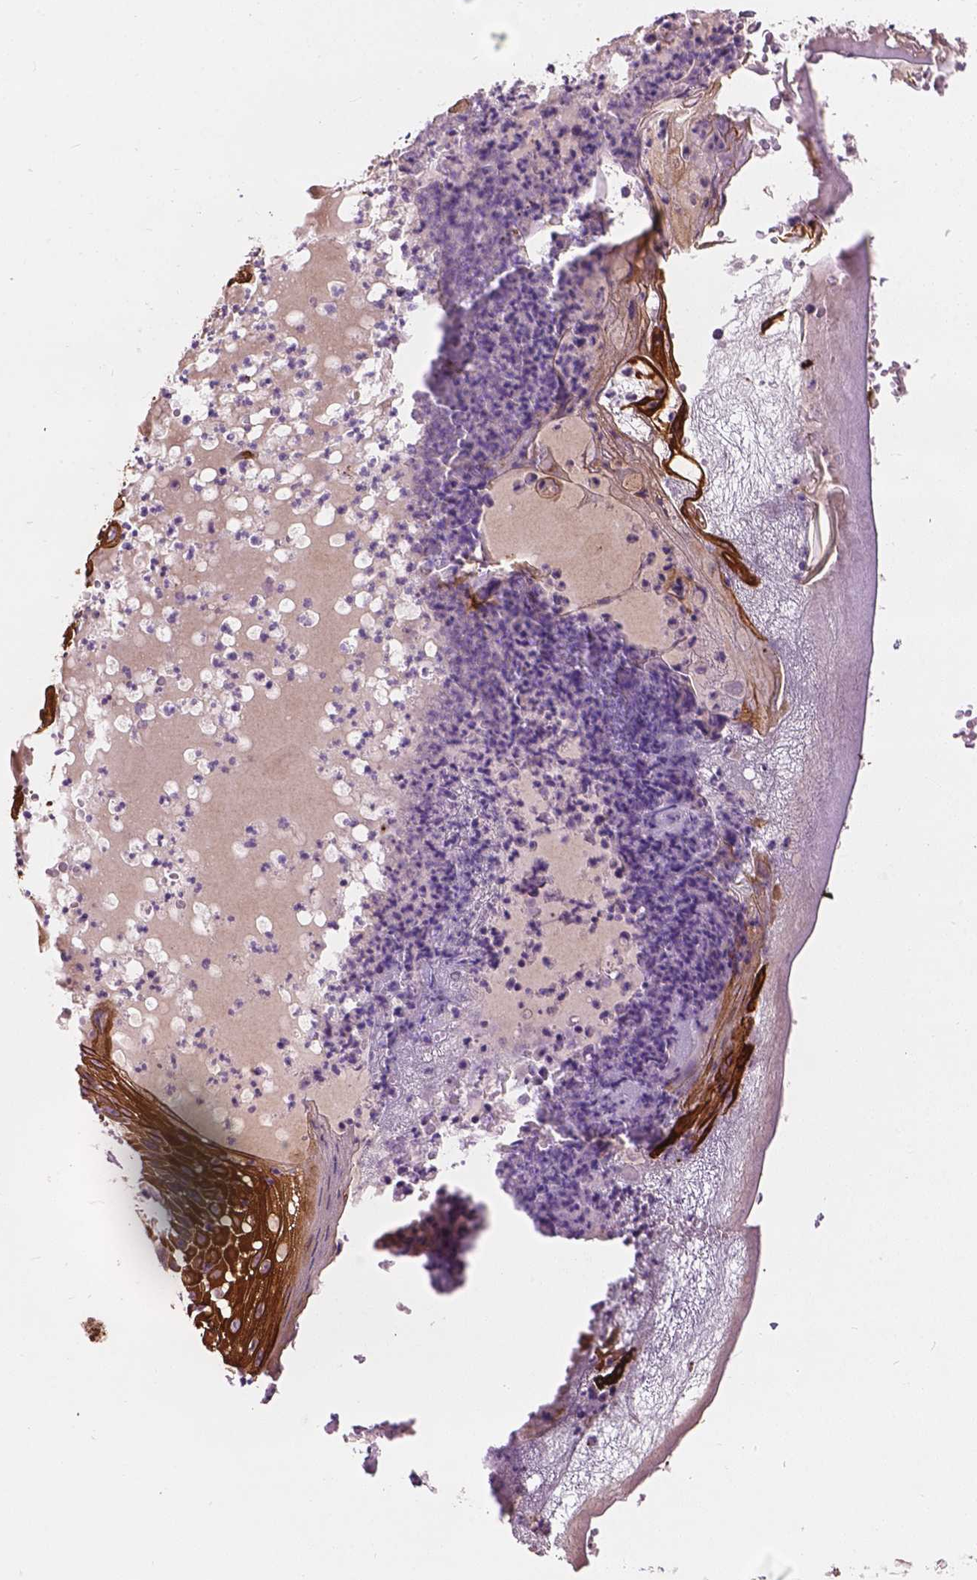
{"staining": {"intensity": "negative", "quantity": "none", "location": "none"}, "tissue": "skin", "cell_type": "Fibroblasts", "image_type": "normal", "snomed": [{"axis": "morphology", "description": "Normal tissue, NOS"}, {"axis": "topography", "description": "Skin"}, {"axis": "topography", "description": "Peripheral nerve tissue"}], "caption": "Skin stained for a protein using immunohistochemistry exhibits no staining fibroblasts.", "gene": "KRT17", "patient": {"sex": "male", "age": 24}}